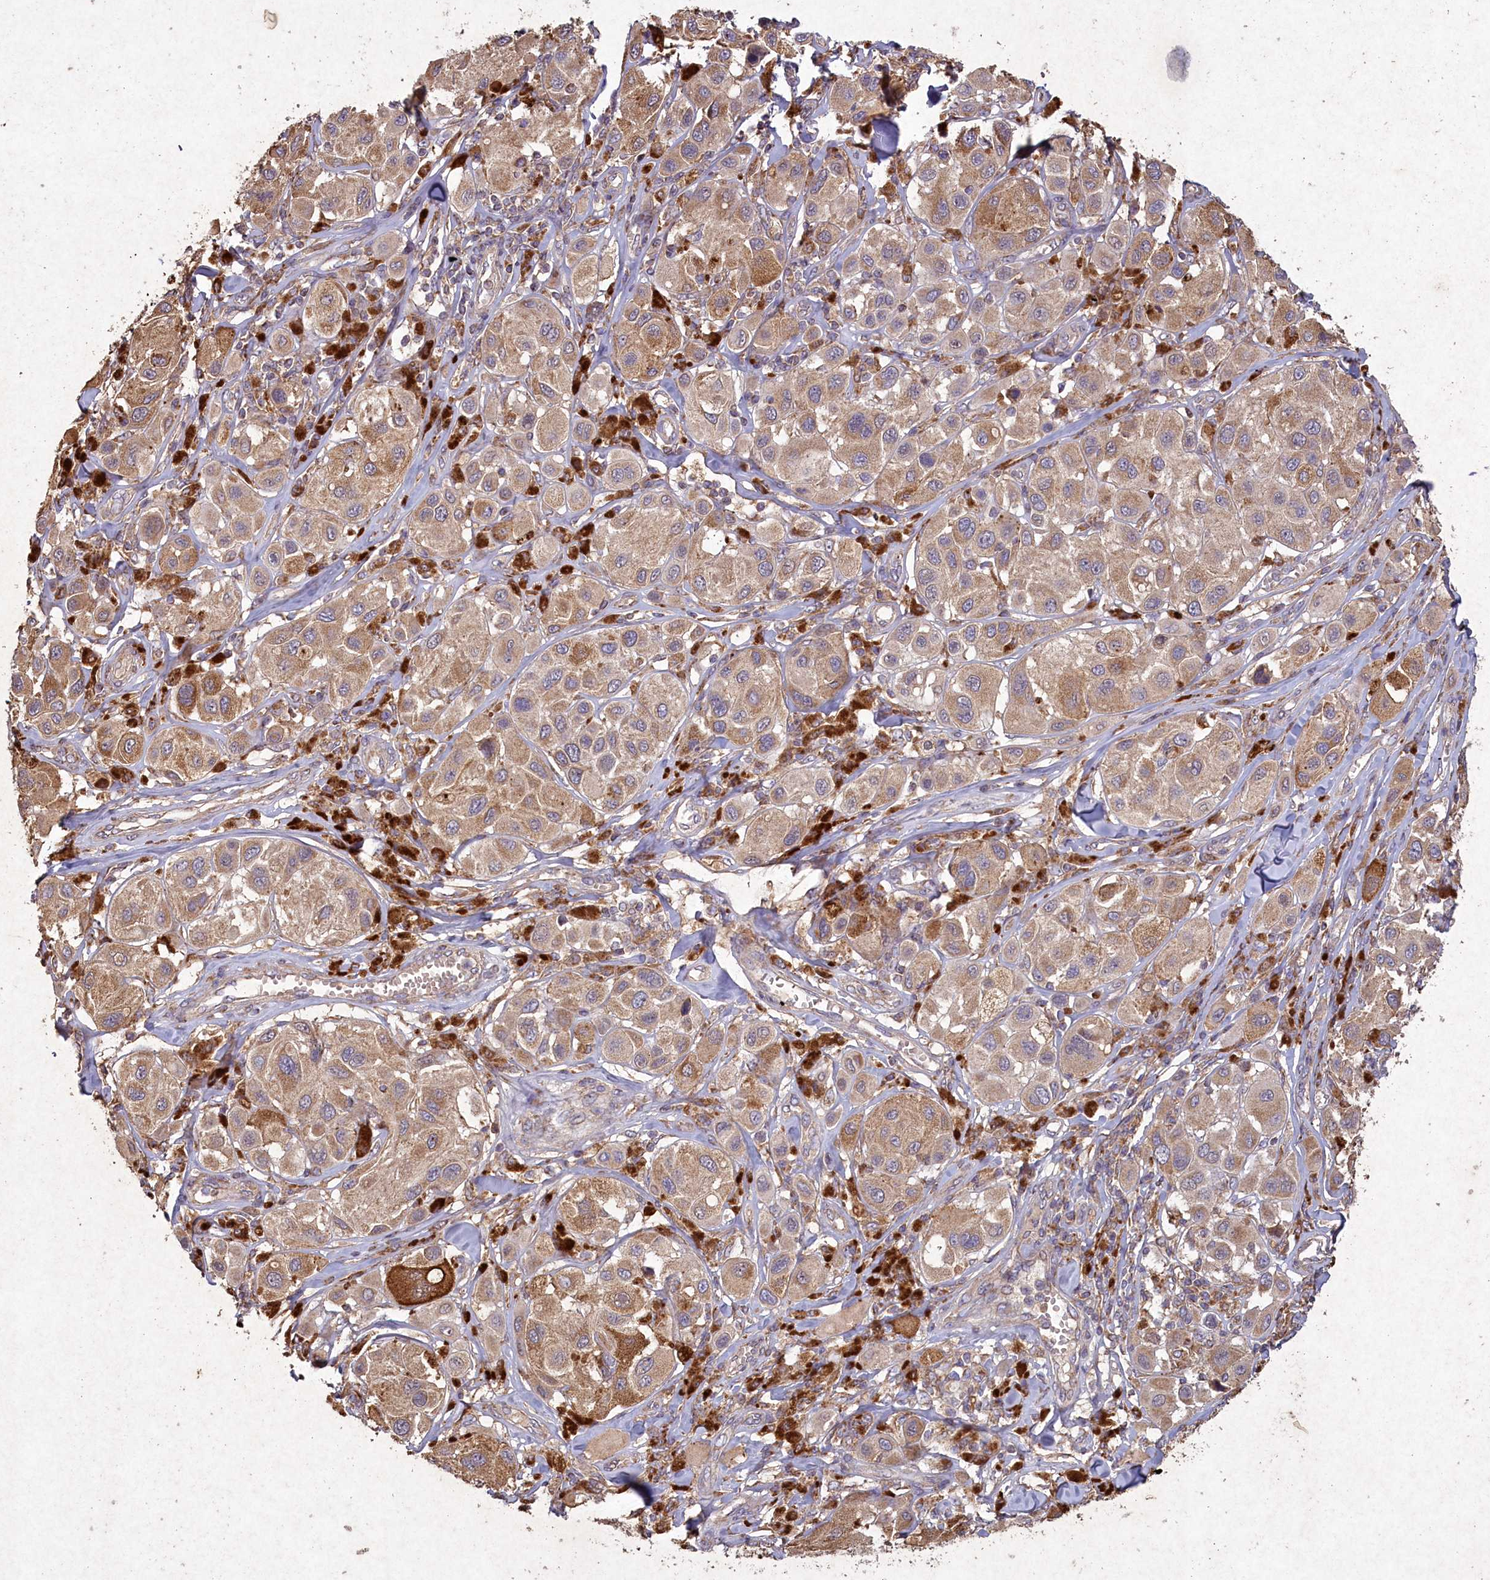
{"staining": {"intensity": "moderate", "quantity": ">75%", "location": "cytoplasmic/membranous"}, "tissue": "melanoma", "cell_type": "Tumor cells", "image_type": "cancer", "snomed": [{"axis": "morphology", "description": "Malignant melanoma, Metastatic site"}, {"axis": "topography", "description": "Skin"}], "caption": "Malignant melanoma (metastatic site) was stained to show a protein in brown. There is medium levels of moderate cytoplasmic/membranous positivity in approximately >75% of tumor cells. (IHC, brightfield microscopy, high magnification).", "gene": "CIAO2B", "patient": {"sex": "male", "age": 41}}